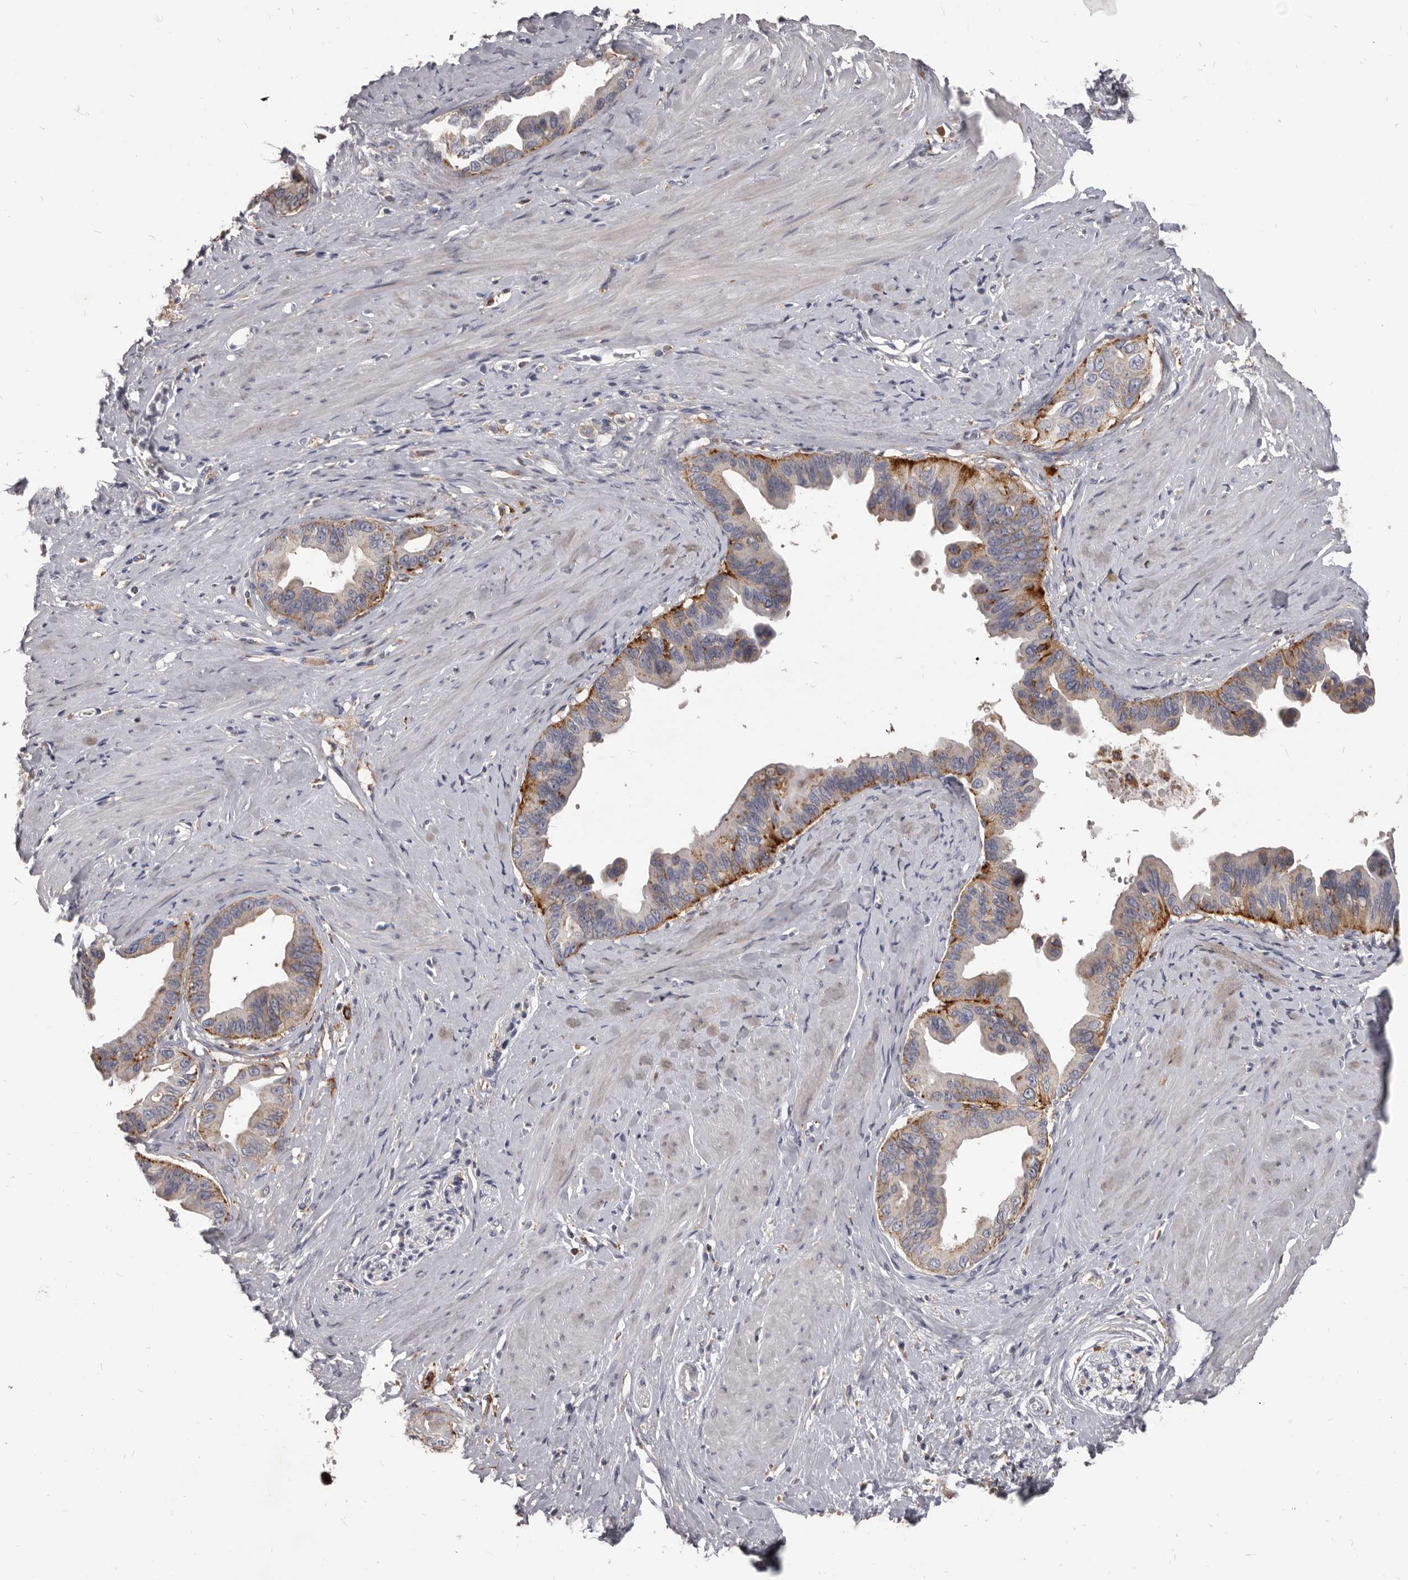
{"staining": {"intensity": "moderate", "quantity": "<25%", "location": "cytoplasmic/membranous"}, "tissue": "pancreatic cancer", "cell_type": "Tumor cells", "image_type": "cancer", "snomed": [{"axis": "morphology", "description": "Adenocarcinoma, NOS"}, {"axis": "topography", "description": "Pancreas"}], "caption": "Adenocarcinoma (pancreatic) stained for a protein demonstrates moderate cytoplasmic/membranous positivity in tumor cells.", "gene": "PI4K2A", "patient": {"sex": "female", "age": 56}}